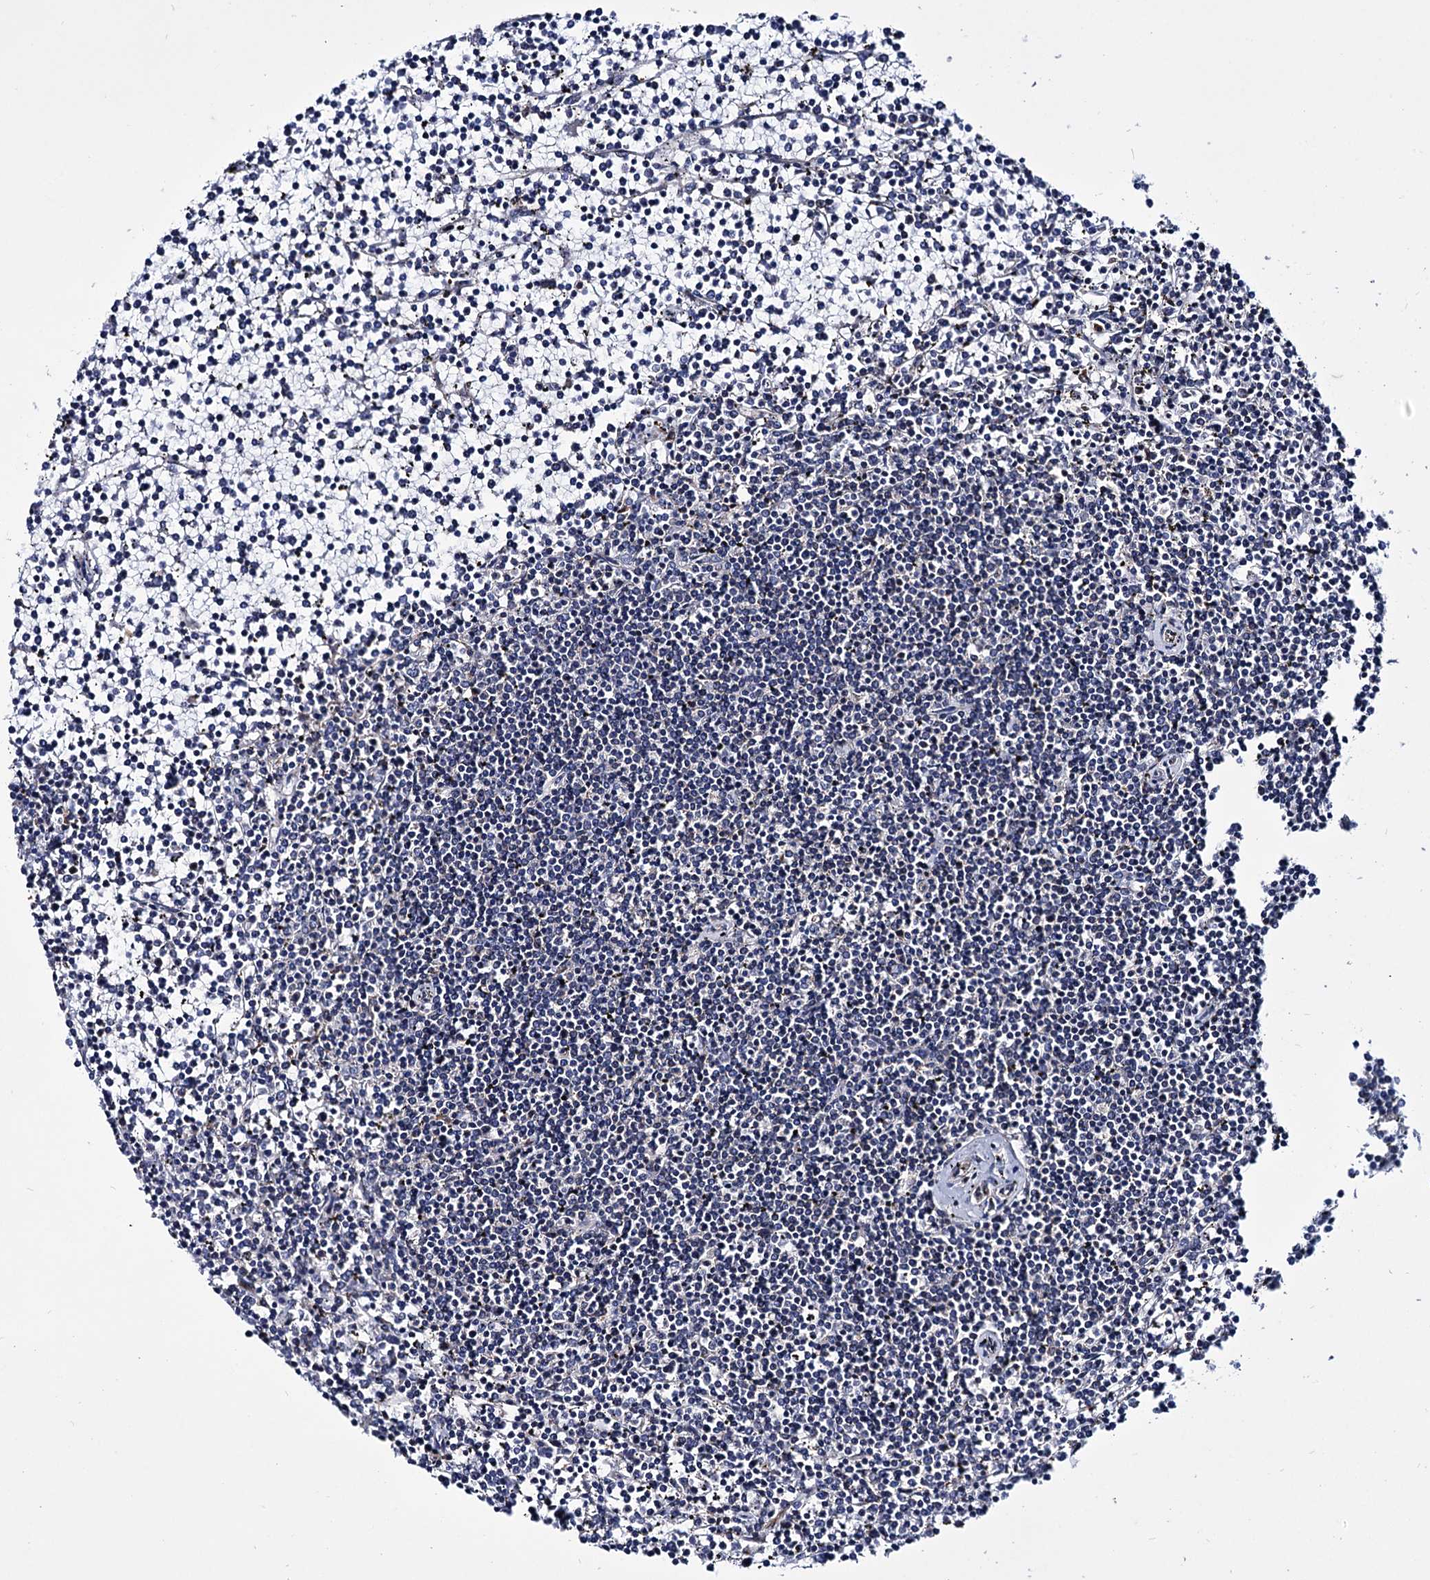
{"staining": {"intensity": "negative", "quantity": "none", "location": "none"}, "tissue": "lymphoma", "cell_type": "Tumor cells", "image_type": "cancer", "snomed": [{"axis": "morphology", "description": "Malignant lymphoma, non-Hodgkin's type, Low grade"}, {"axis": "topography", "description": "Spleen"}], "caption": "DAB immunohistochemical staining of human lymphoma displays no significant staining in tumor cells.", "gene": "AXL", "patient": {"sex": "female", "age": 19}}